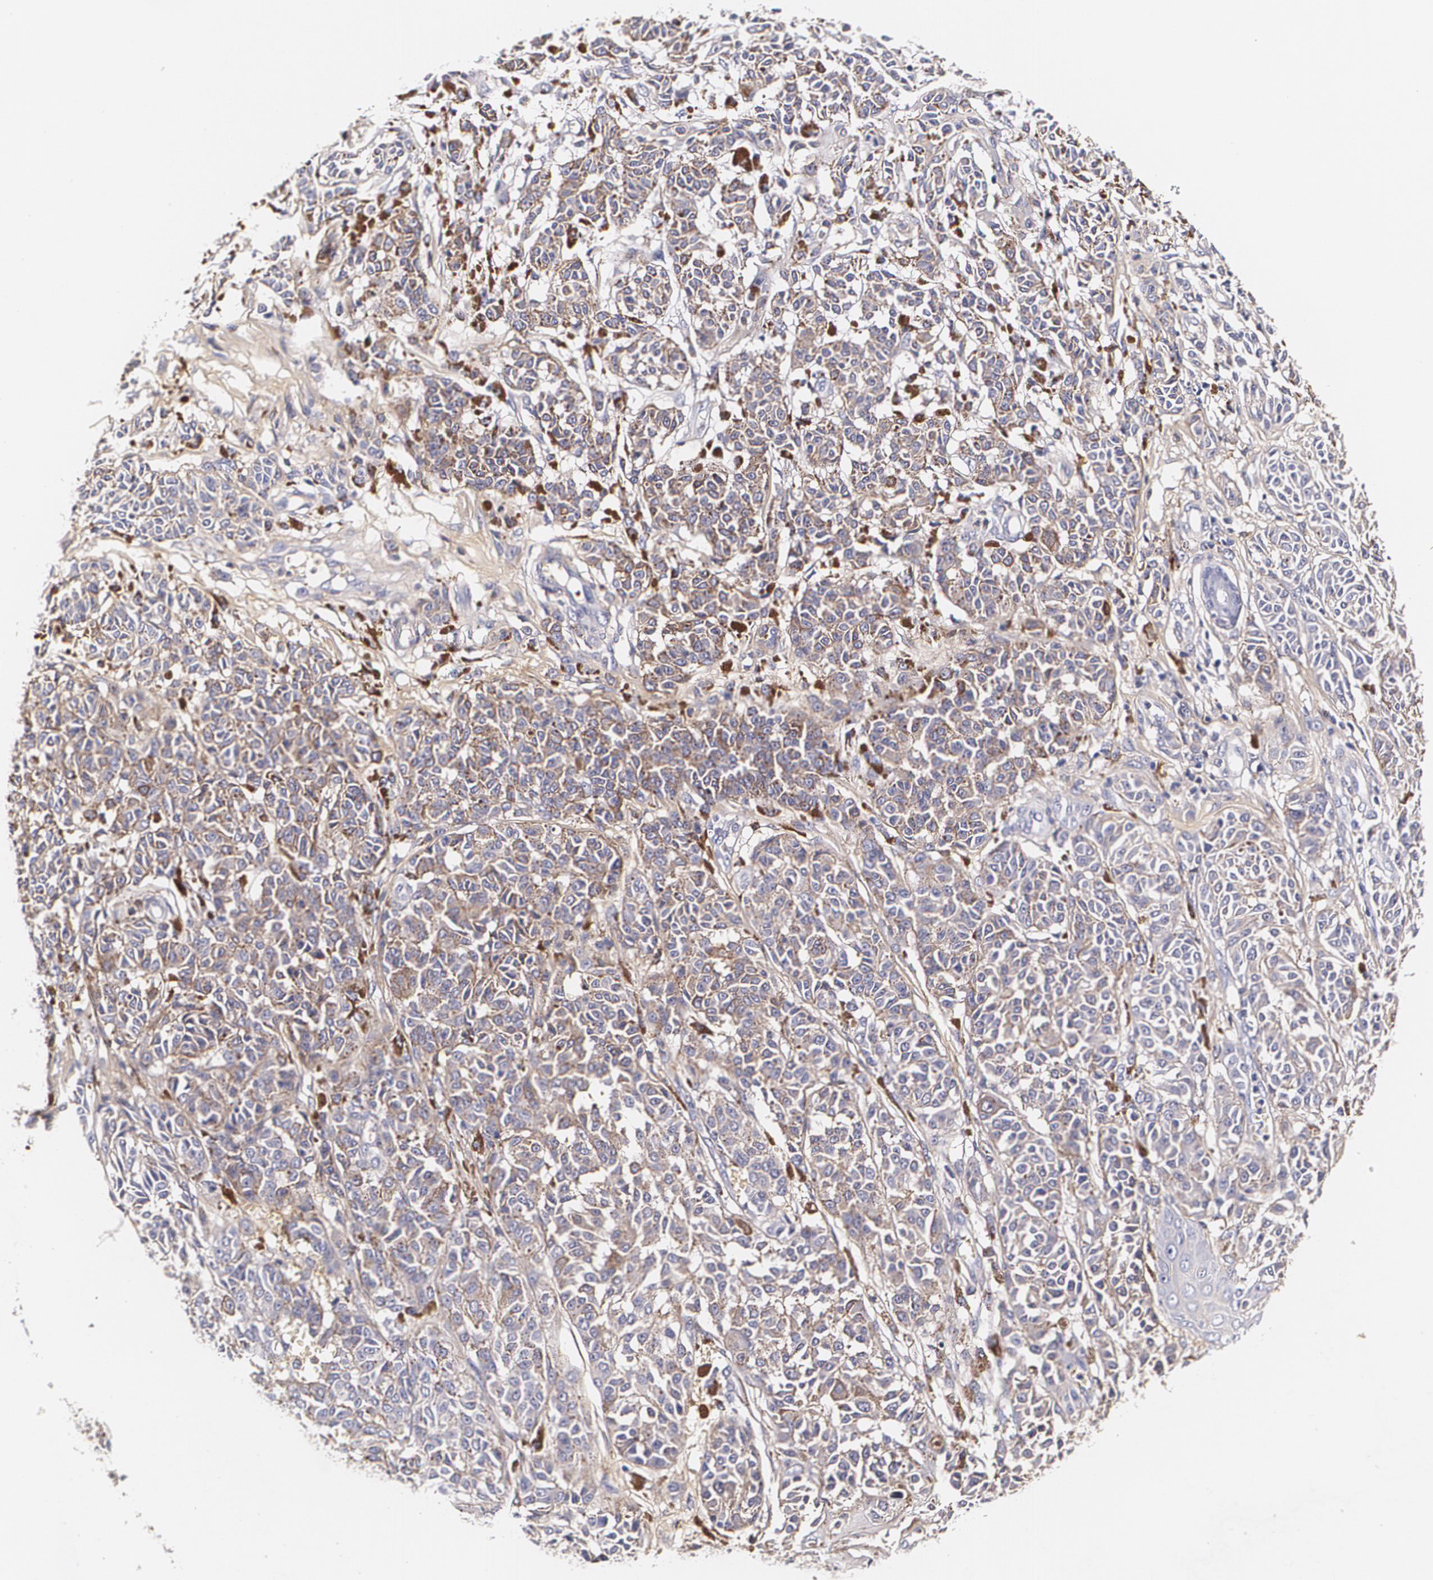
{"staining": {"intensity": "weak", "quantity": "25%-75%", "location": "cytoplasmic/membranous"}, "tissue": "melanoma", "cell_type": "Tumor cells", "image_type": "cancer", "snomed": [{"axis": "morphology", "description": "Malignant melanoma, NOS"}, {"axis": "topography", "description": "Skin"}], "caption": "Human melanoma stained for a protein (brown) displays weak cytoplasmic/membranous positive expression in approximately 25%-75% of tumor cells.", "gene": "TTR", "patient": {"sex": "male", "age": 76}}